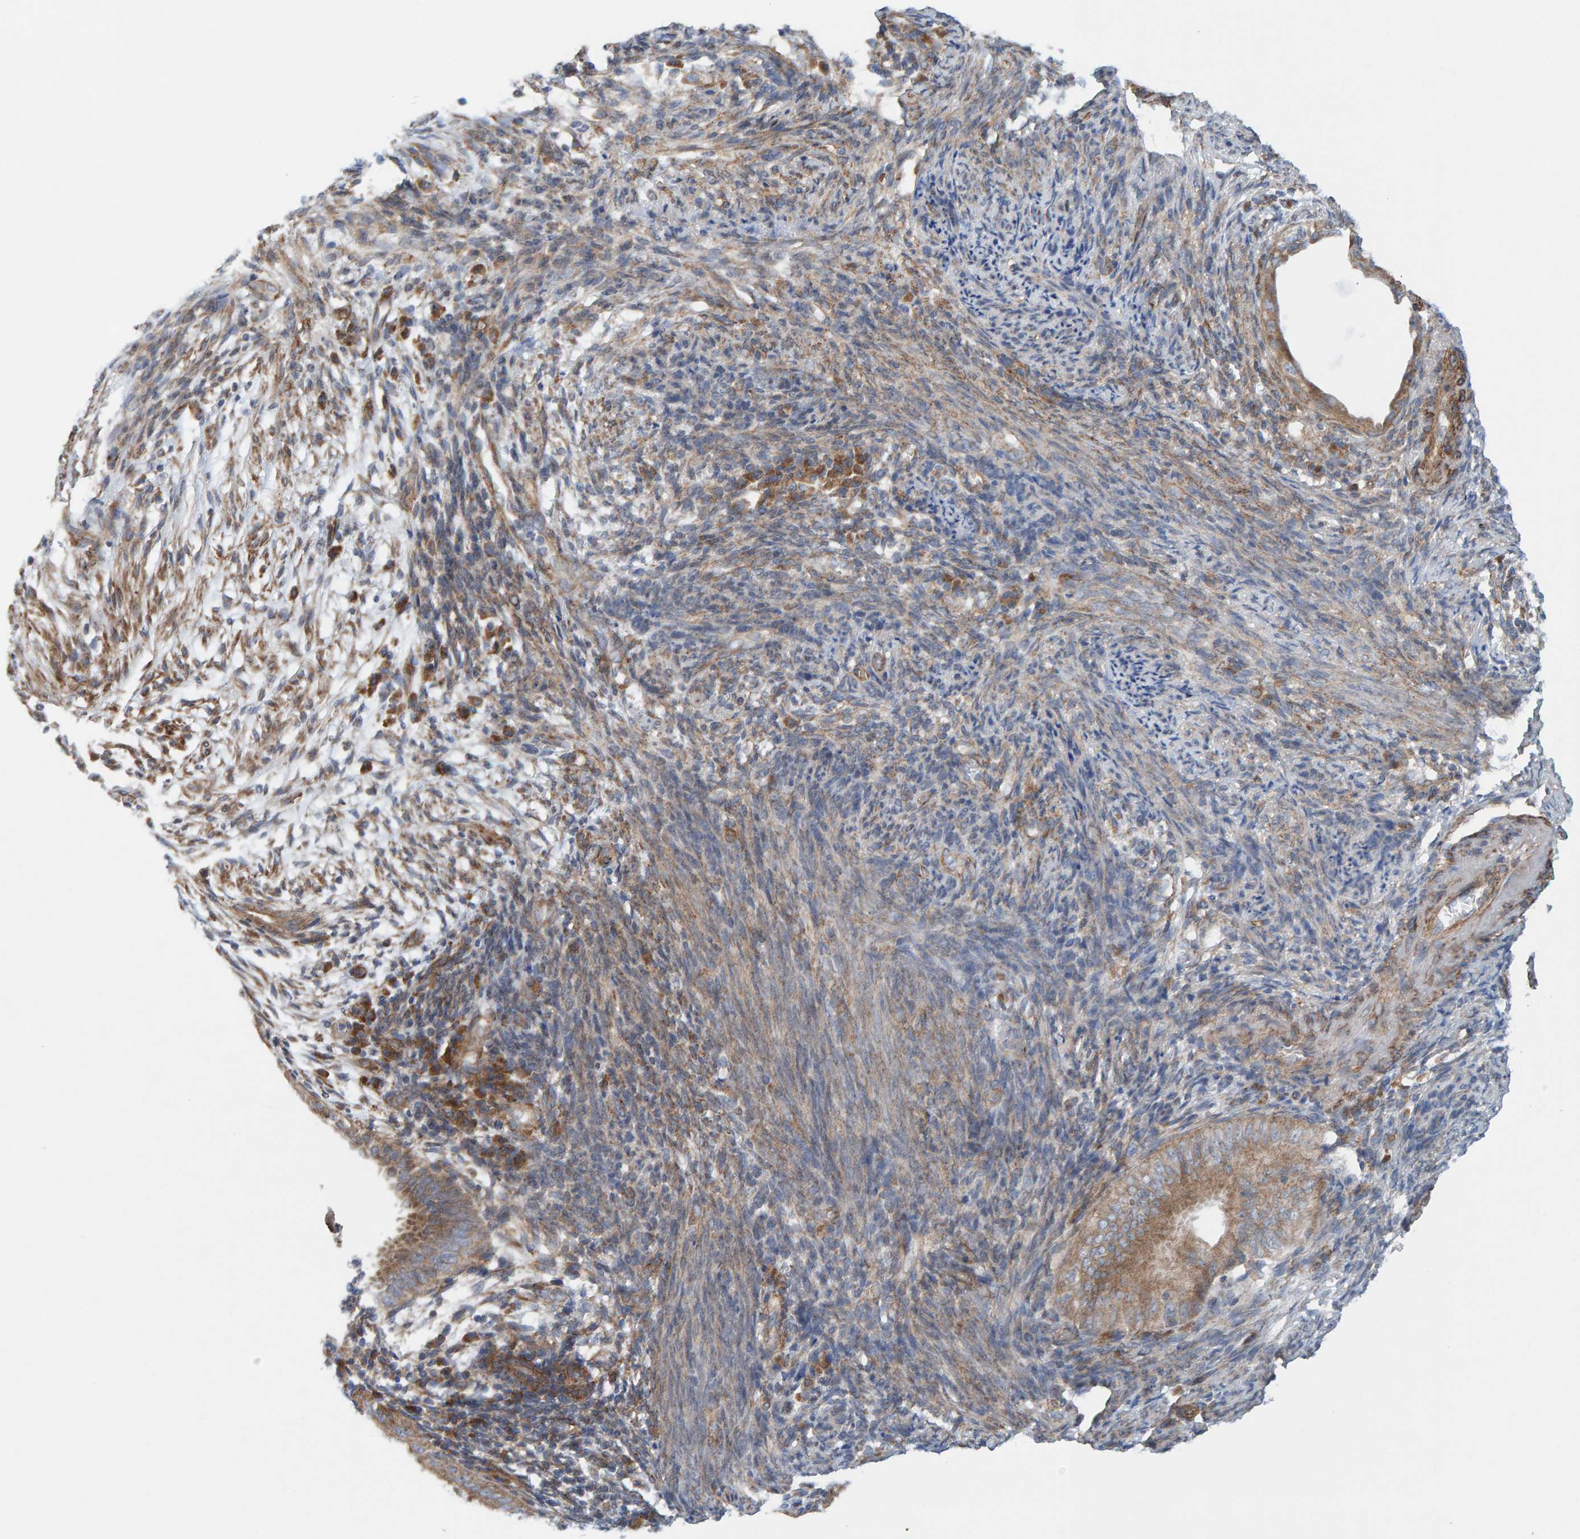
{"staining": {"intensity": "moderate", "quantity": ">75%", "location": "cytoplasmic/membranous"}, "tissue": "endometrial cancer", "cell_type": "Tumor cells", "image_type": "cancer", "snomed": [{"axis": "morphology", "description": "Adenocarcinoma, NOS"}, {"axis": "topography", "description": "Endometrium"}], "caption": "Approximately >75% of tumor cells in adenocarcinoma (endometrial) demonstrate moderate cytoplasmic/membranous protein staining as visualized by brown immunohistochemical staining.", "gene": "CDK5RAP3", "patient": {"sex": "female", "age": 58}}